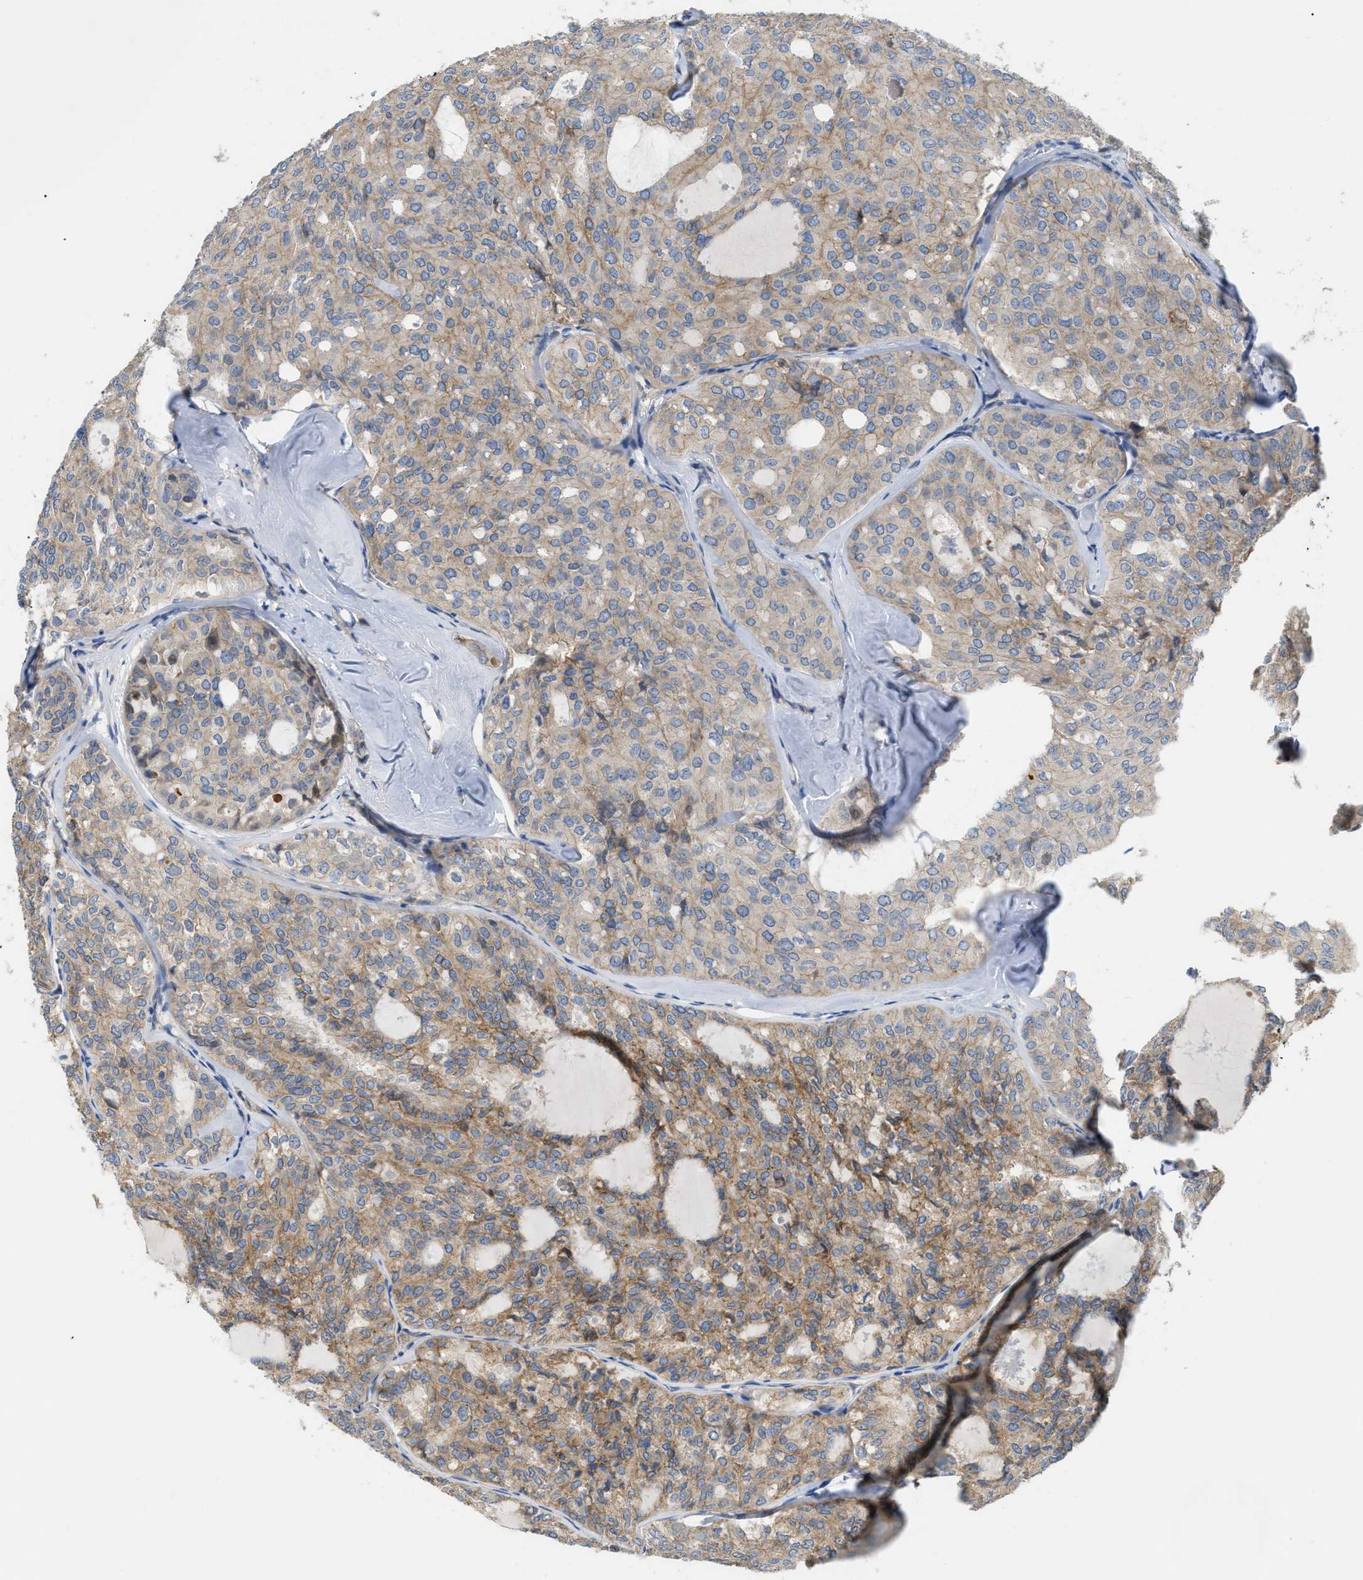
{"staining": {"intensity": "moderate", "quantity": ">75%", "location": "cytoplasmic/membranous"}, "tissue": "thyroid cancer", "cell_type": "Tumor cells", "image_type": "cancer", "snomed": [{"axis": "morphology", "description": "Follicular adenoma carcinoma, NOS"}, {"axis": "topography", "description": "Thyroid gland"}], "caption": "Immunohistochemistry (IHC) staining of thyroid follicular adenoma carcinoma, which demonstrates medium levels of moderate cytoplasmic/membranous staining in about >75% of tumor cells indicating moderate cytoplasmic/membranous protein positivity. The staining was performed using DAB (brown) for protein detection and nuclei were counterstained in hematoxylin (blue).", "gene": "DHX58", "patient": {"sex": "male", "age": 75}}